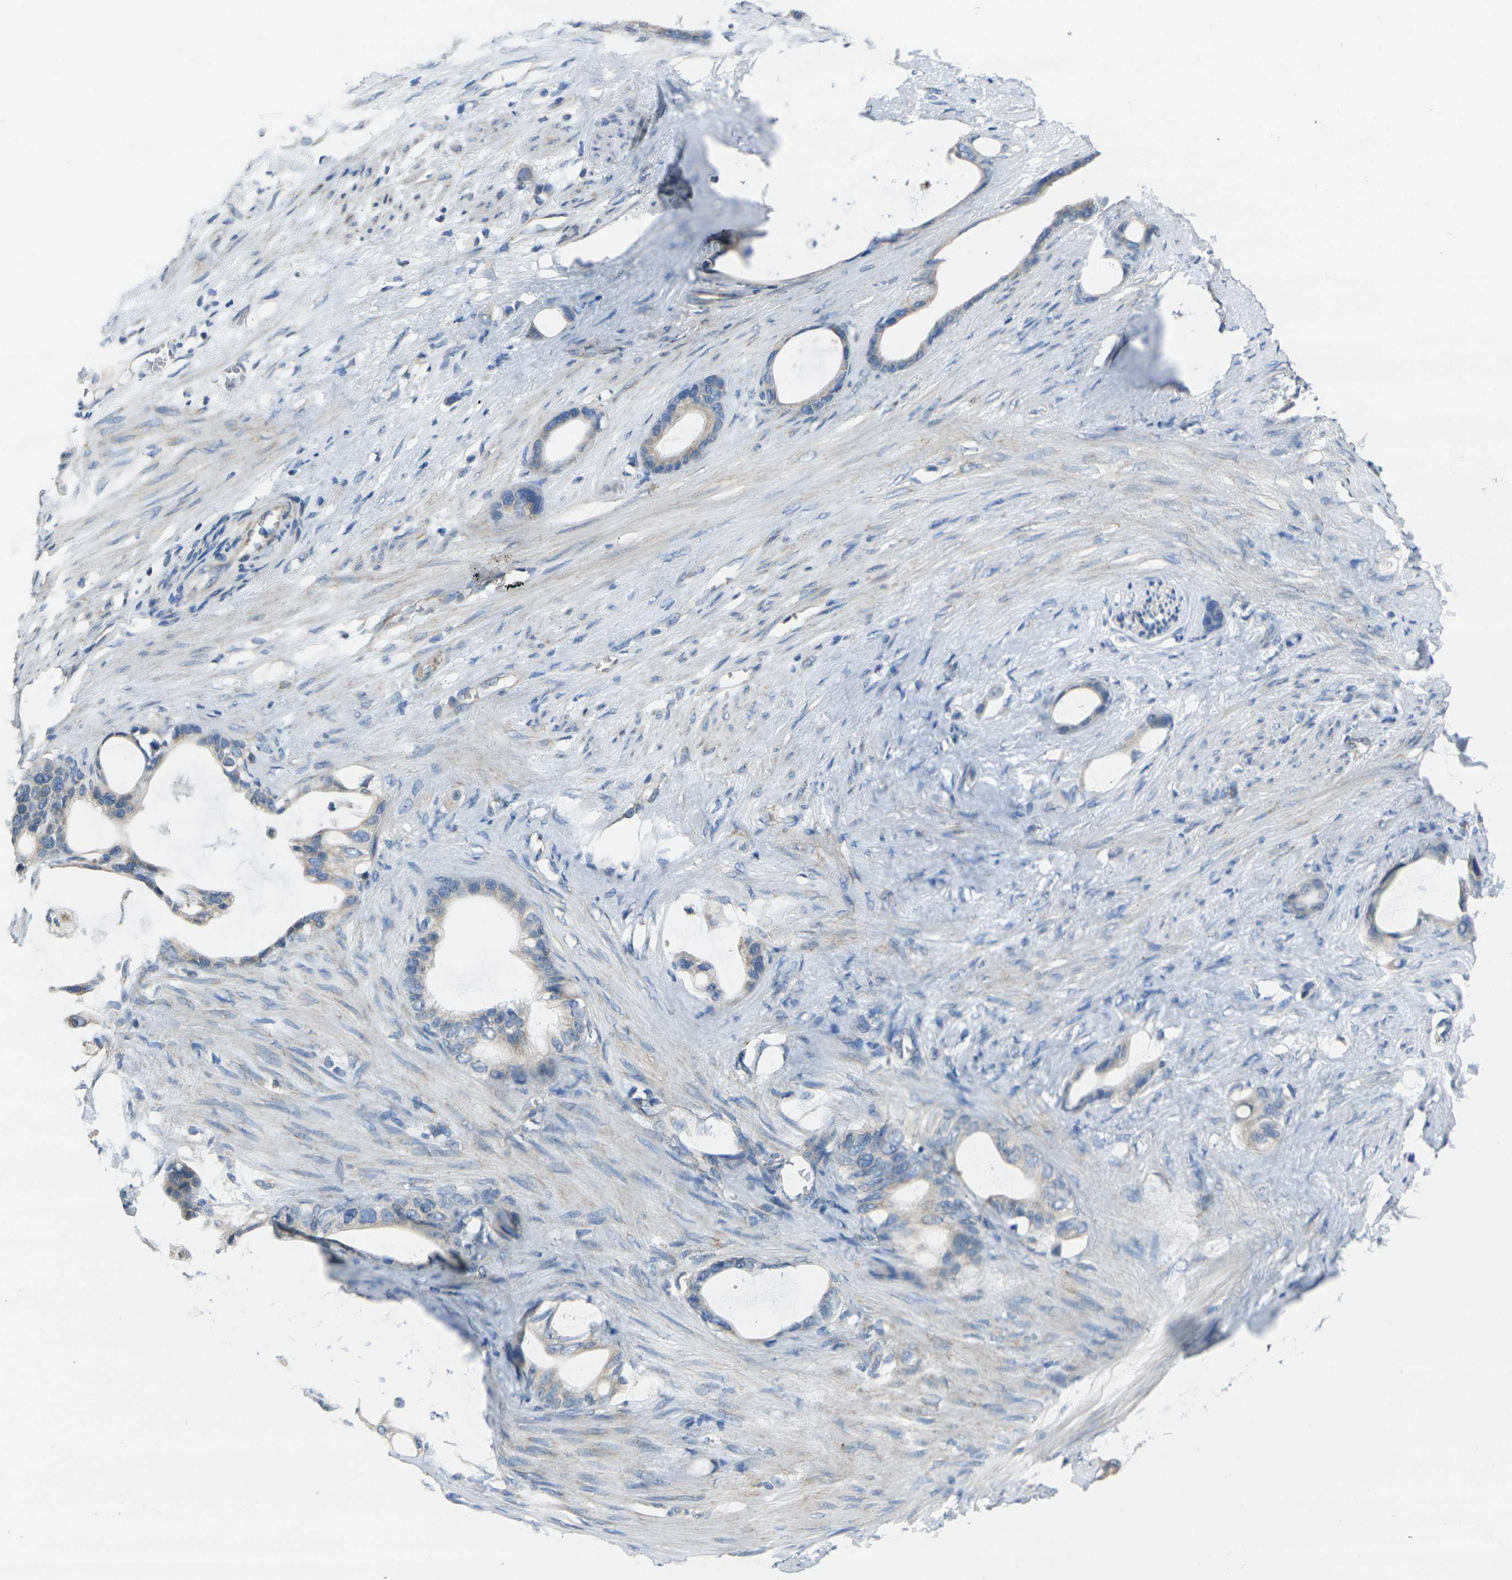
{"staining": {"intensity": "weak", "quantity": ">75%", "location": "cytoplasmic/membranous"}, "tissue": "stomach cancer", "cell_type": "Tumor cells", "image_type": "cancer", "snomed": [{"axis": "morphology", "description": "Adenocarcinoma, NOS"}, {"axis": "topography", "description": "Stomach"}], "caption": "Weak cytoplasmic/membranous protein positivity is identified in about >75% of tumor cells in stomach cancer (adenocarcinoma). (DAB (3,3'-diaminobenzidine) = brown stain, brightfield microscopy at high magnification).", "gene": "TMEM120B", "patient": {"sex": "female", "age": 75}}